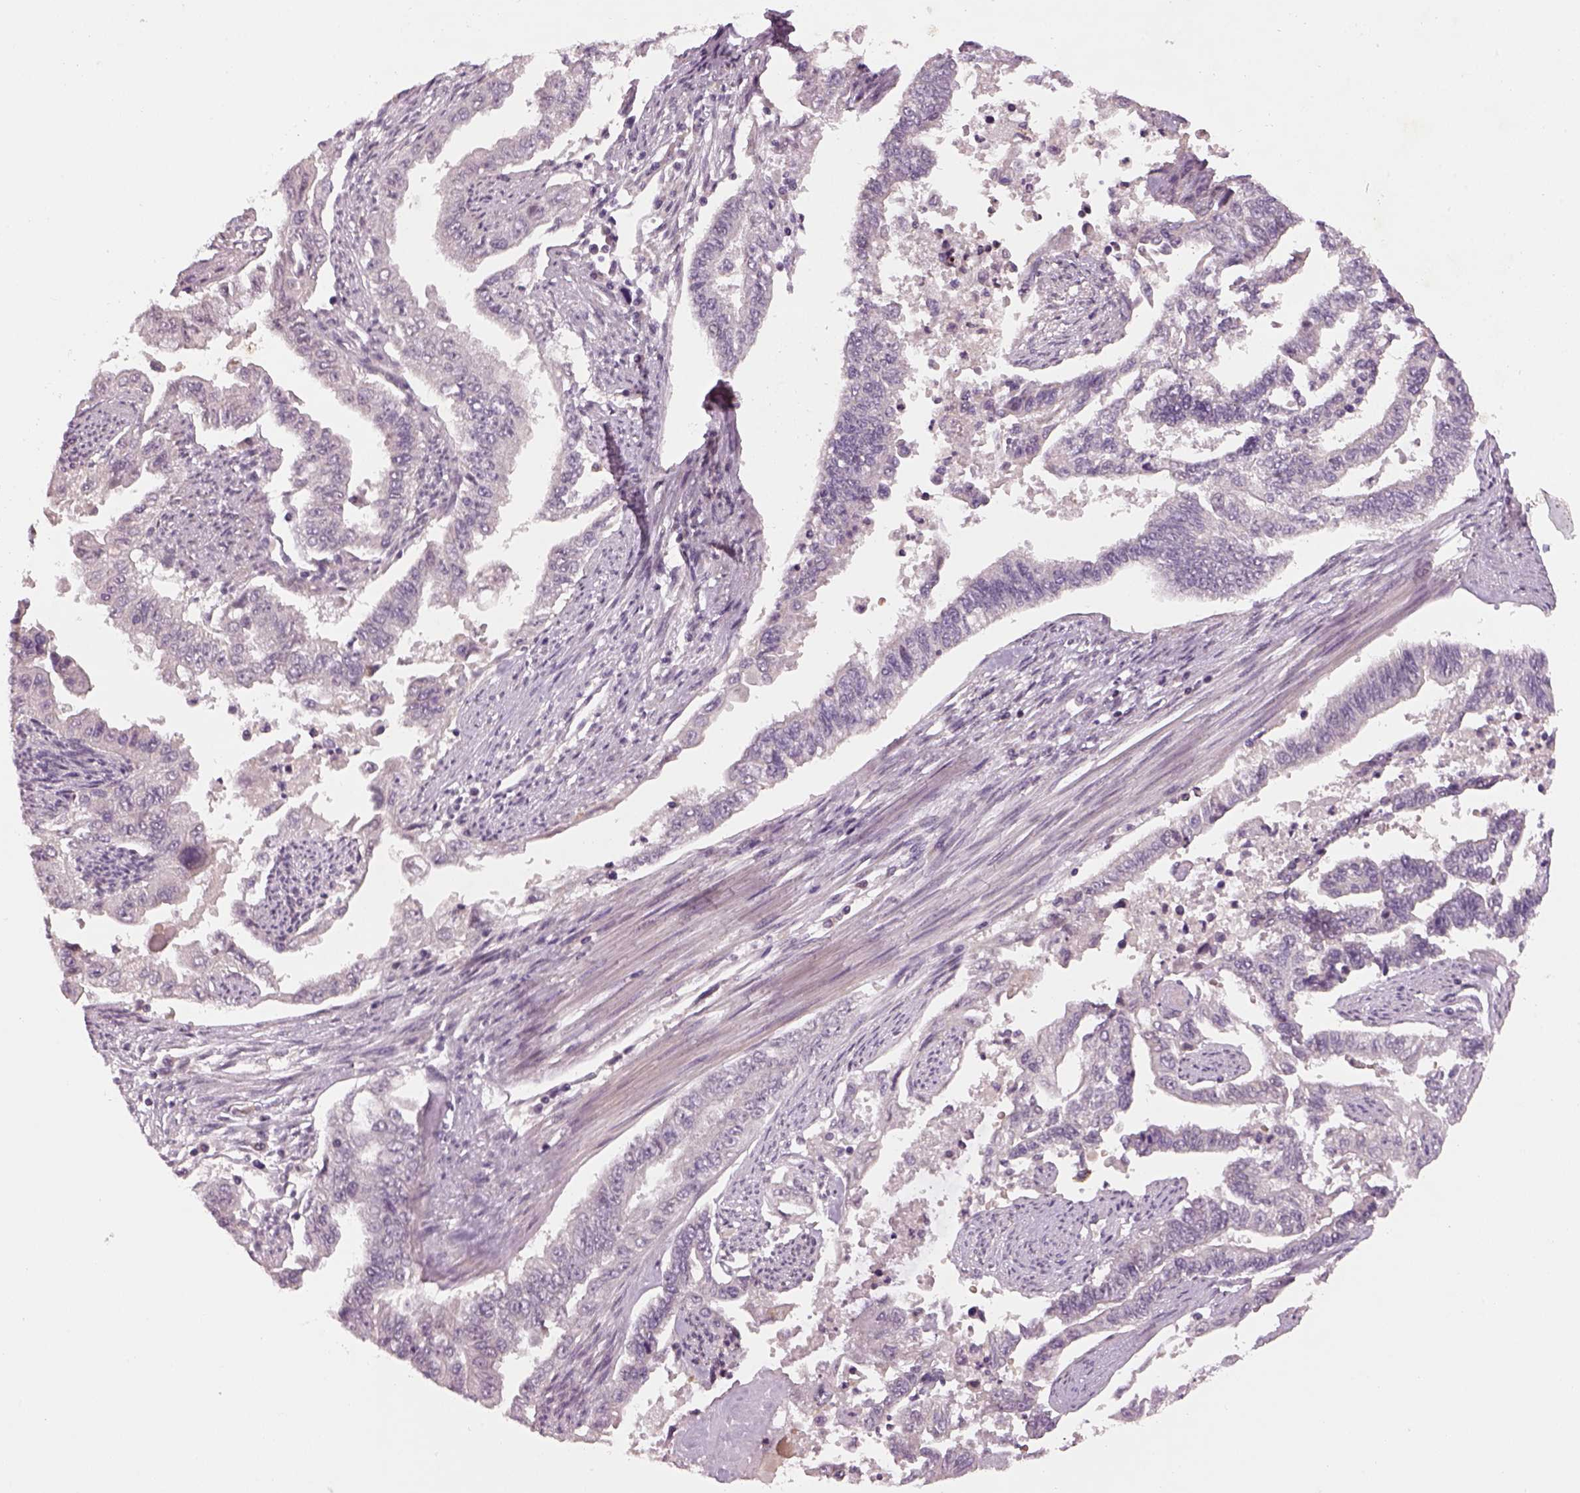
{"staining": {"intensity": "negative", "quantity": "none", "location": "none"}, "tissue": "endometrial cancer", "cell_type": "Tumor cells", "image_type": "cancer", "snomed": [{"axis": "morphology", "description": "Adenocarcinoma, NOS"}, {"axis": "topography", "description": "Uterus"}], "caption": "A high-resolution image shows immunohistochemistry staining of adenocarcinoma (endometrial), which exhibits no significant positivity in tumor cells.", "gene": "GDNF", "patient": {"sex": "female", "age": 59}}